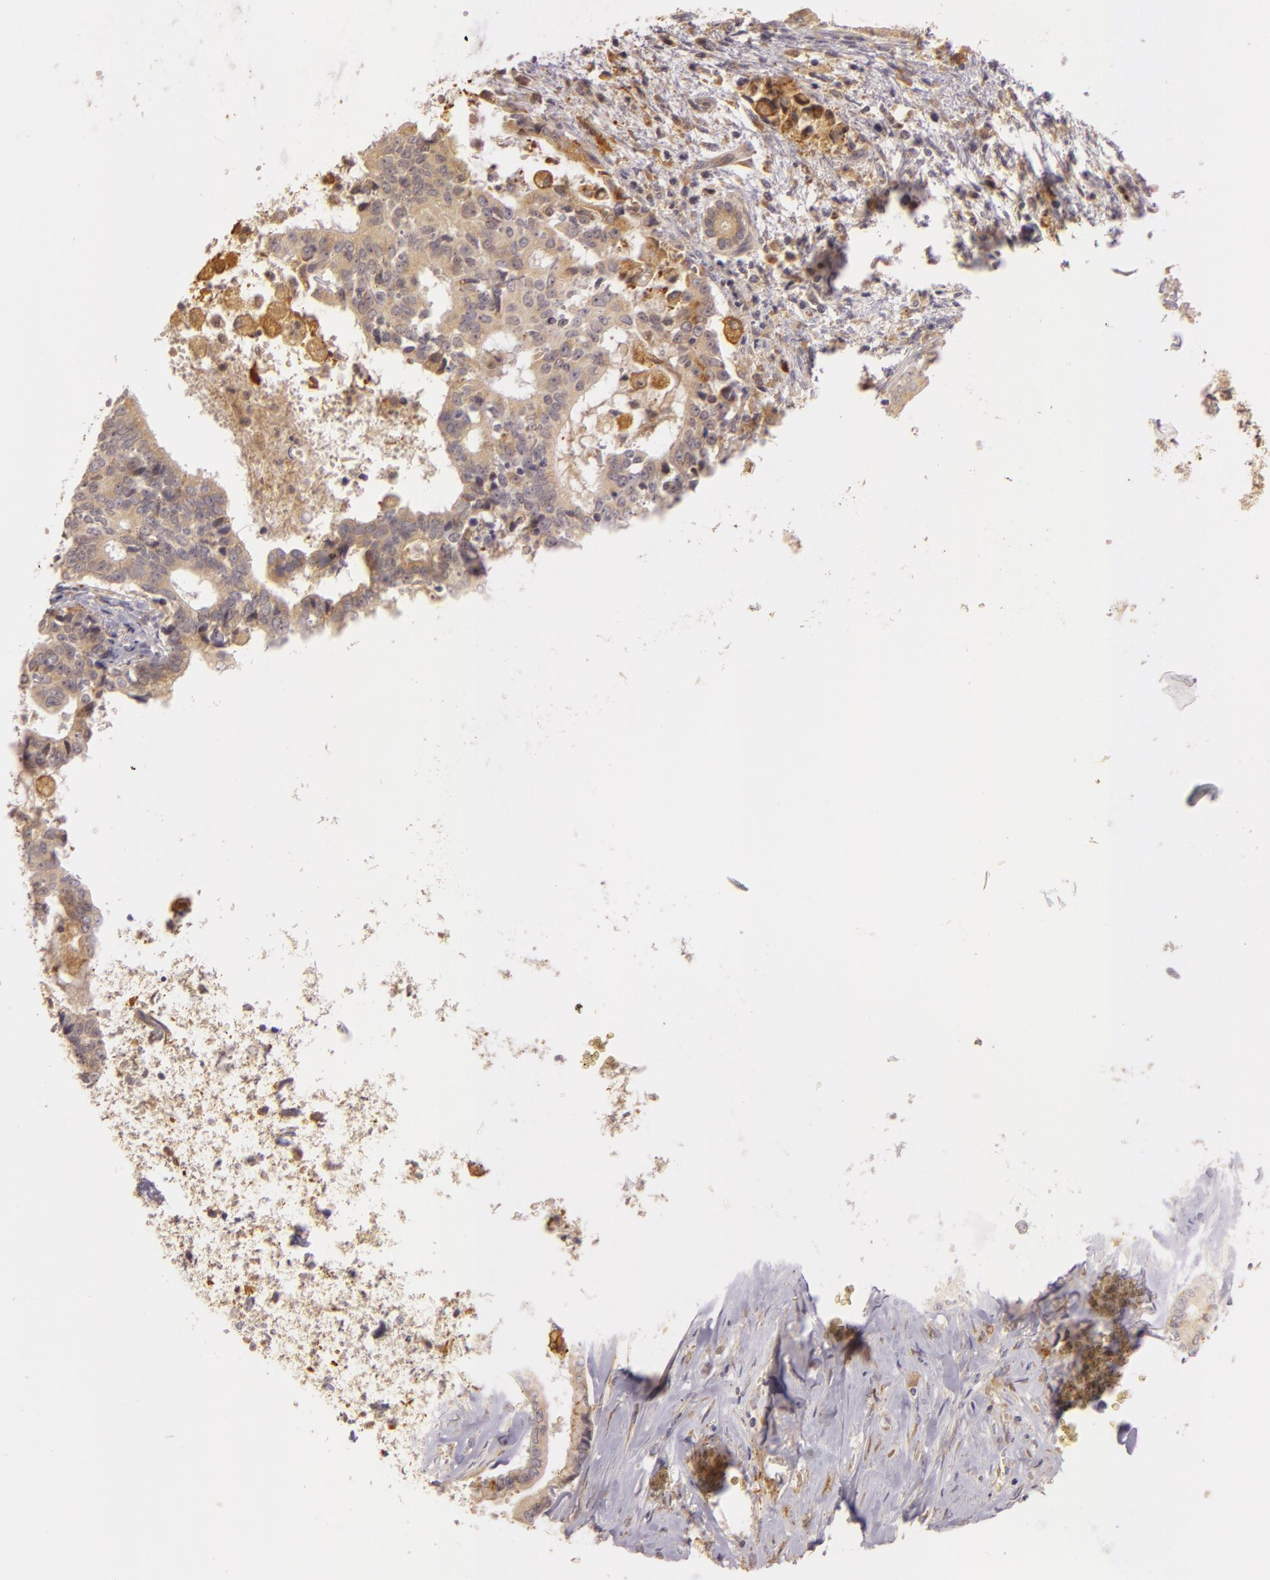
{"staining": {"intensity": "moderate", "quantity": "25%-75%", "location": "cytoplasmic/membranous"}, "tissue": "liver cancer", "cell_type": "Tumor cells", "image_type": "cancer", "snomed": [{"axis": "morphology", "description": "Cholangiocarcinoma"}, {"axis": "topography", "description": "Liver"}], "caption": "DAB (3,3'-diaminobenzidine) immunohistochemical staining of cholangiocarcinoma (liver) displays moderate cytoplasmic/membranous protein staining in approximately 25%-75% of tumor cells. (DAB (3,3'-diaminobenzidine) IHC, brown staining for protein, blue staining for nuclei).", "gene": "PPP1R3F", "patient": {"sex": "male", "age": 57}}